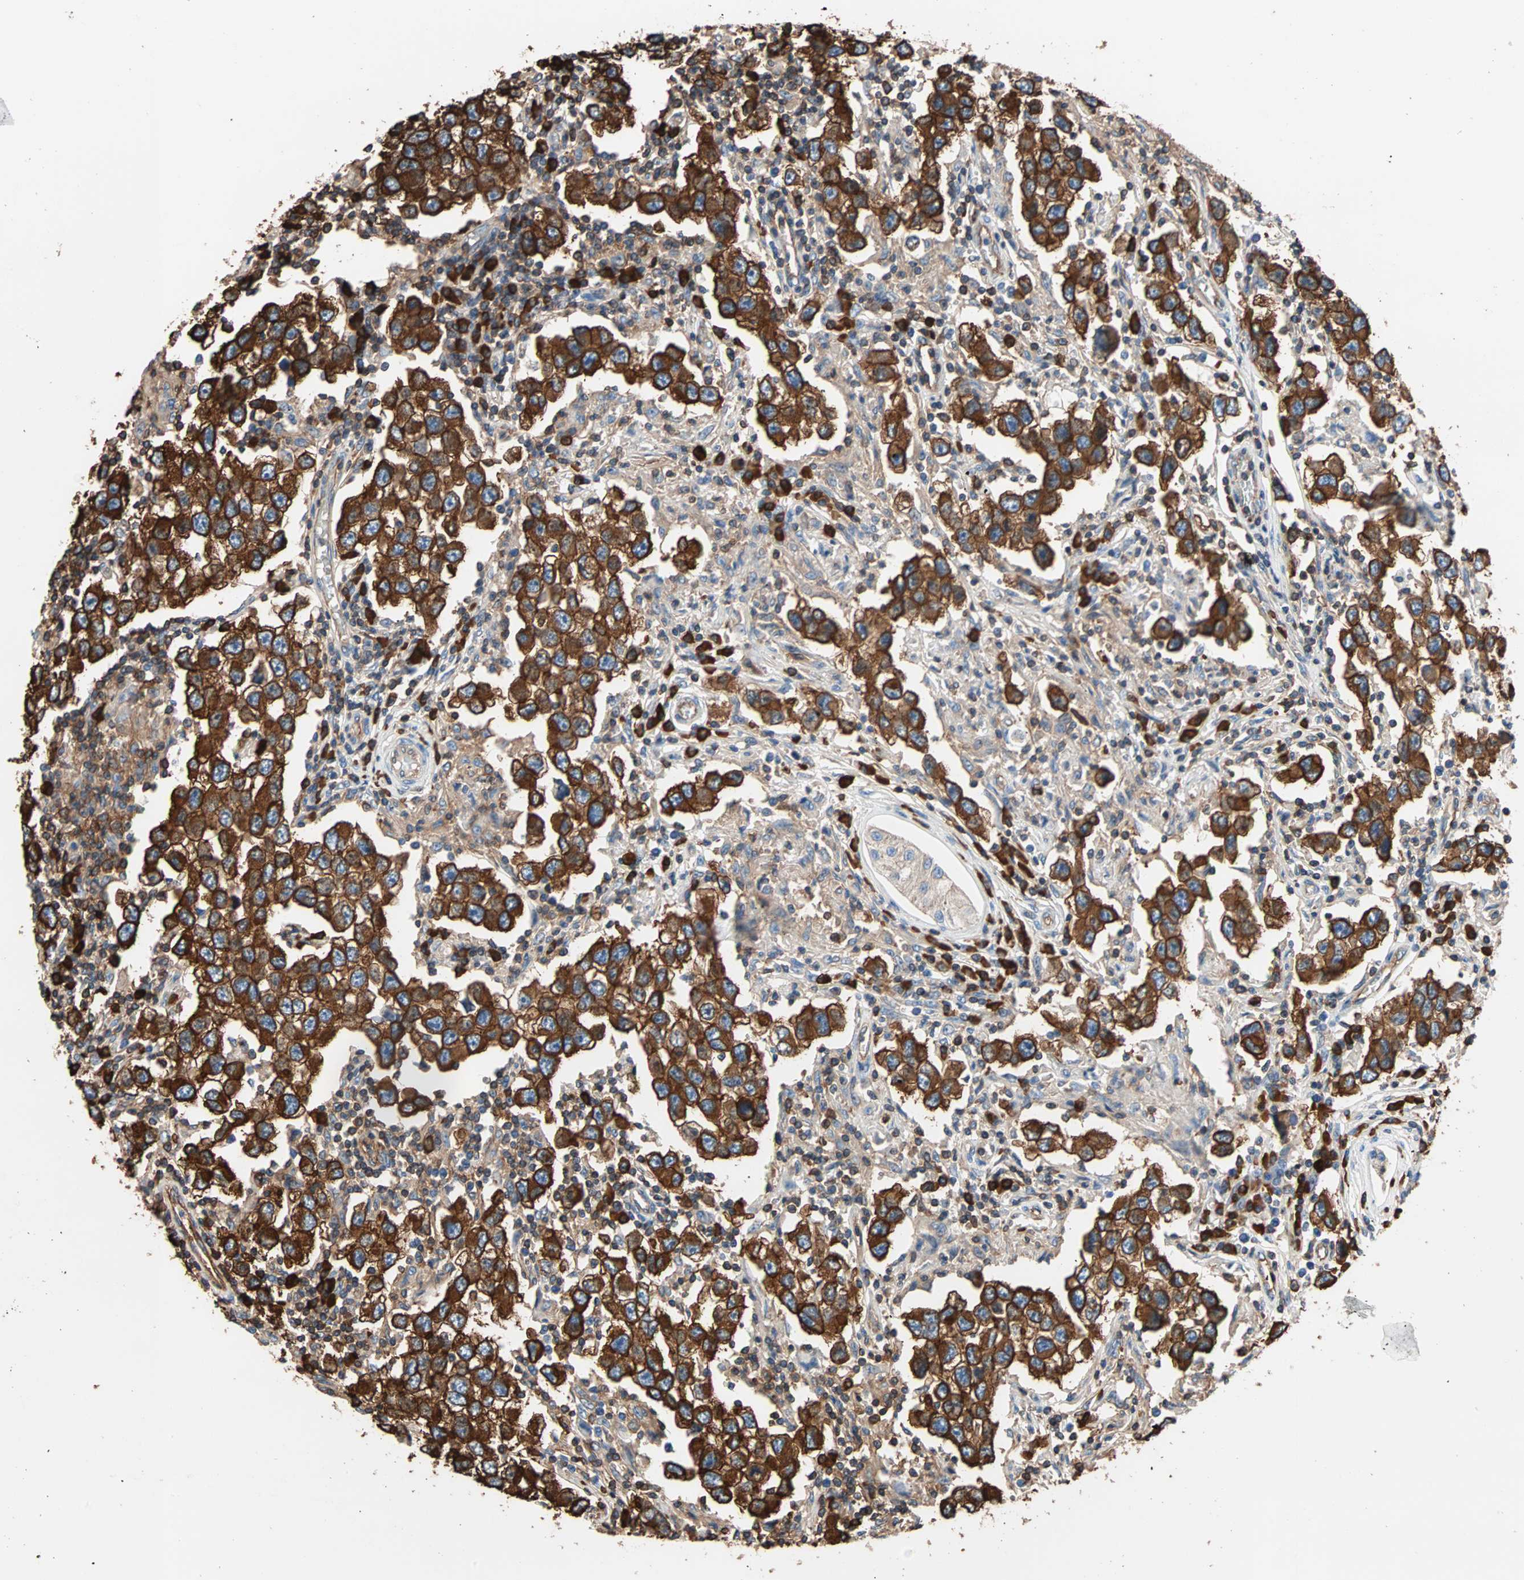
{"staining": {"intensity": "strong", "quantity": ">75%", "location": "cytoplasmic/membranous"}, "tissue": "testis cancer", "cell_type": "Tumor cells", "image_type": "cancer", "snomed": [{"axis": "morphology", "description": "Carcinoma, Embryonal, NOS"}, {"axis": "topography", "description": "Testis"}], "caption": "Tumor cells reveal high levels of strong cytoplasmic/membranous staining in approximately >75% of cells in testis embryonal carcinoma.", "gene": "EEF2", "patient": {"sex": "male", "age": 21}}